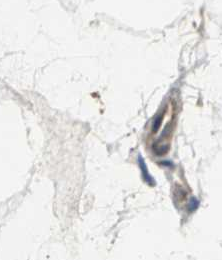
{"staining": {"intensity": "weak", "quantity": ">75%", "location": "cytoplasmic/membranous"}, "tissue": "adipose tissue", "cell_type": "Adipocytes", "image_type": "normal", "snomed": [{"axis": "morphology", "description": "Normal tissue, NOS"}, {"axis": "morphology", "description": "Duct carcinoma"}, {"axis": "topography", "description": "Breast"}, {"axis": "topography", "description": "Adipose tissue"}], "caption": "Protein staining displays weak cytoplasmic/membranous positivity in approximately >75% of adipocytes in normal adipose tissue. (DAB IHC, brown staining for protein, blue staining for nuclei).", "gene": "IRF3", "patient": {"sex": "female", "age": 37}}